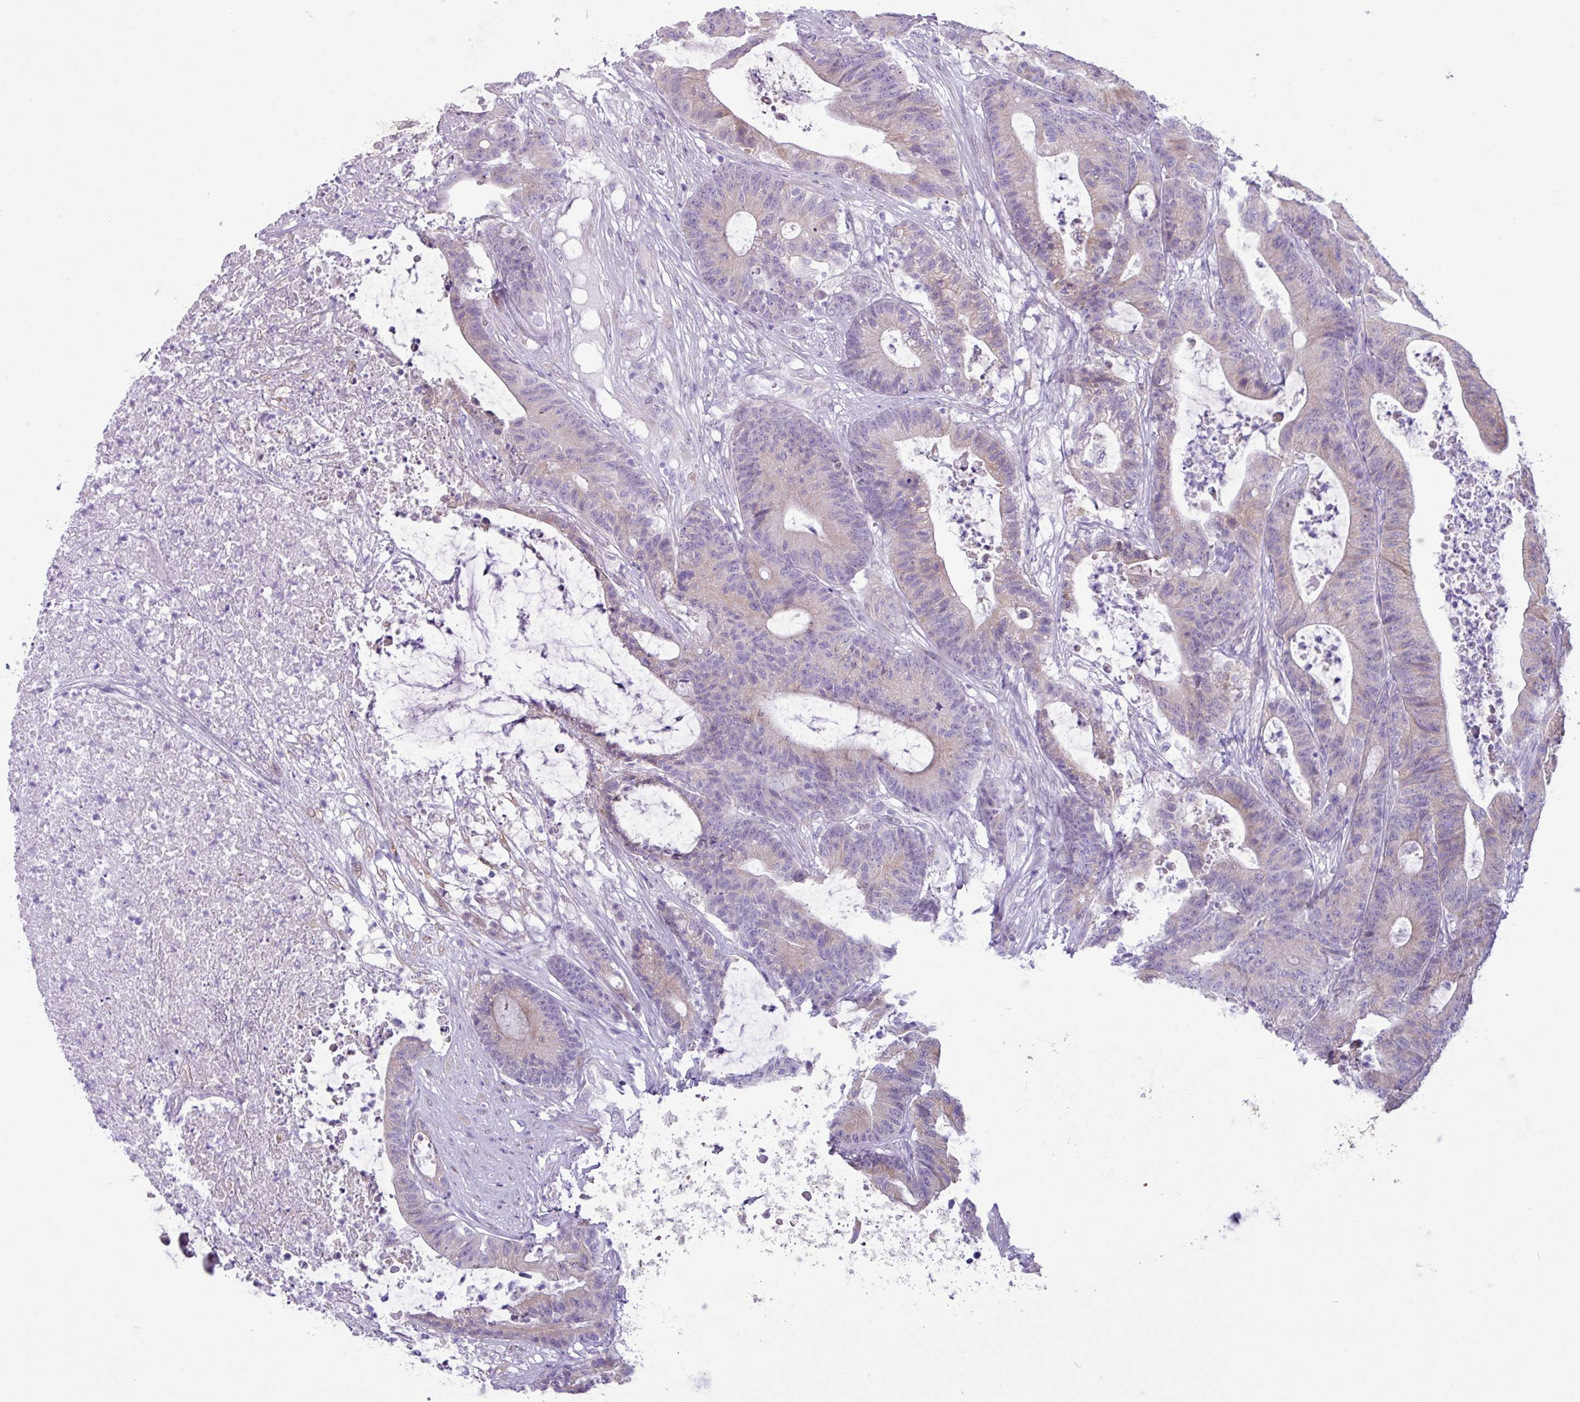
{"staining": {"intensity": "weak", "quantity": "25%-75%", "location": "cytoplasmic/membranous"}, "tissue": "colorectal cancer", "cell_type": "Tumor cells", "image_type": "cancer", "snomed": [{"axis": "morphology", "description": "Adenocarcinoma, NOS"}, {"axis": "topography", "description": "Colon"}], "caption": "Colorectal cancer stained with IHC displays weak cytoplasmic/membranous staining in about 25%-75% of tumor cells. Ihc stains the protein in brown and the nuclei are stained blue.", "gene": "SLC38A1", "patient": {"sex": "female", "age": 84}}